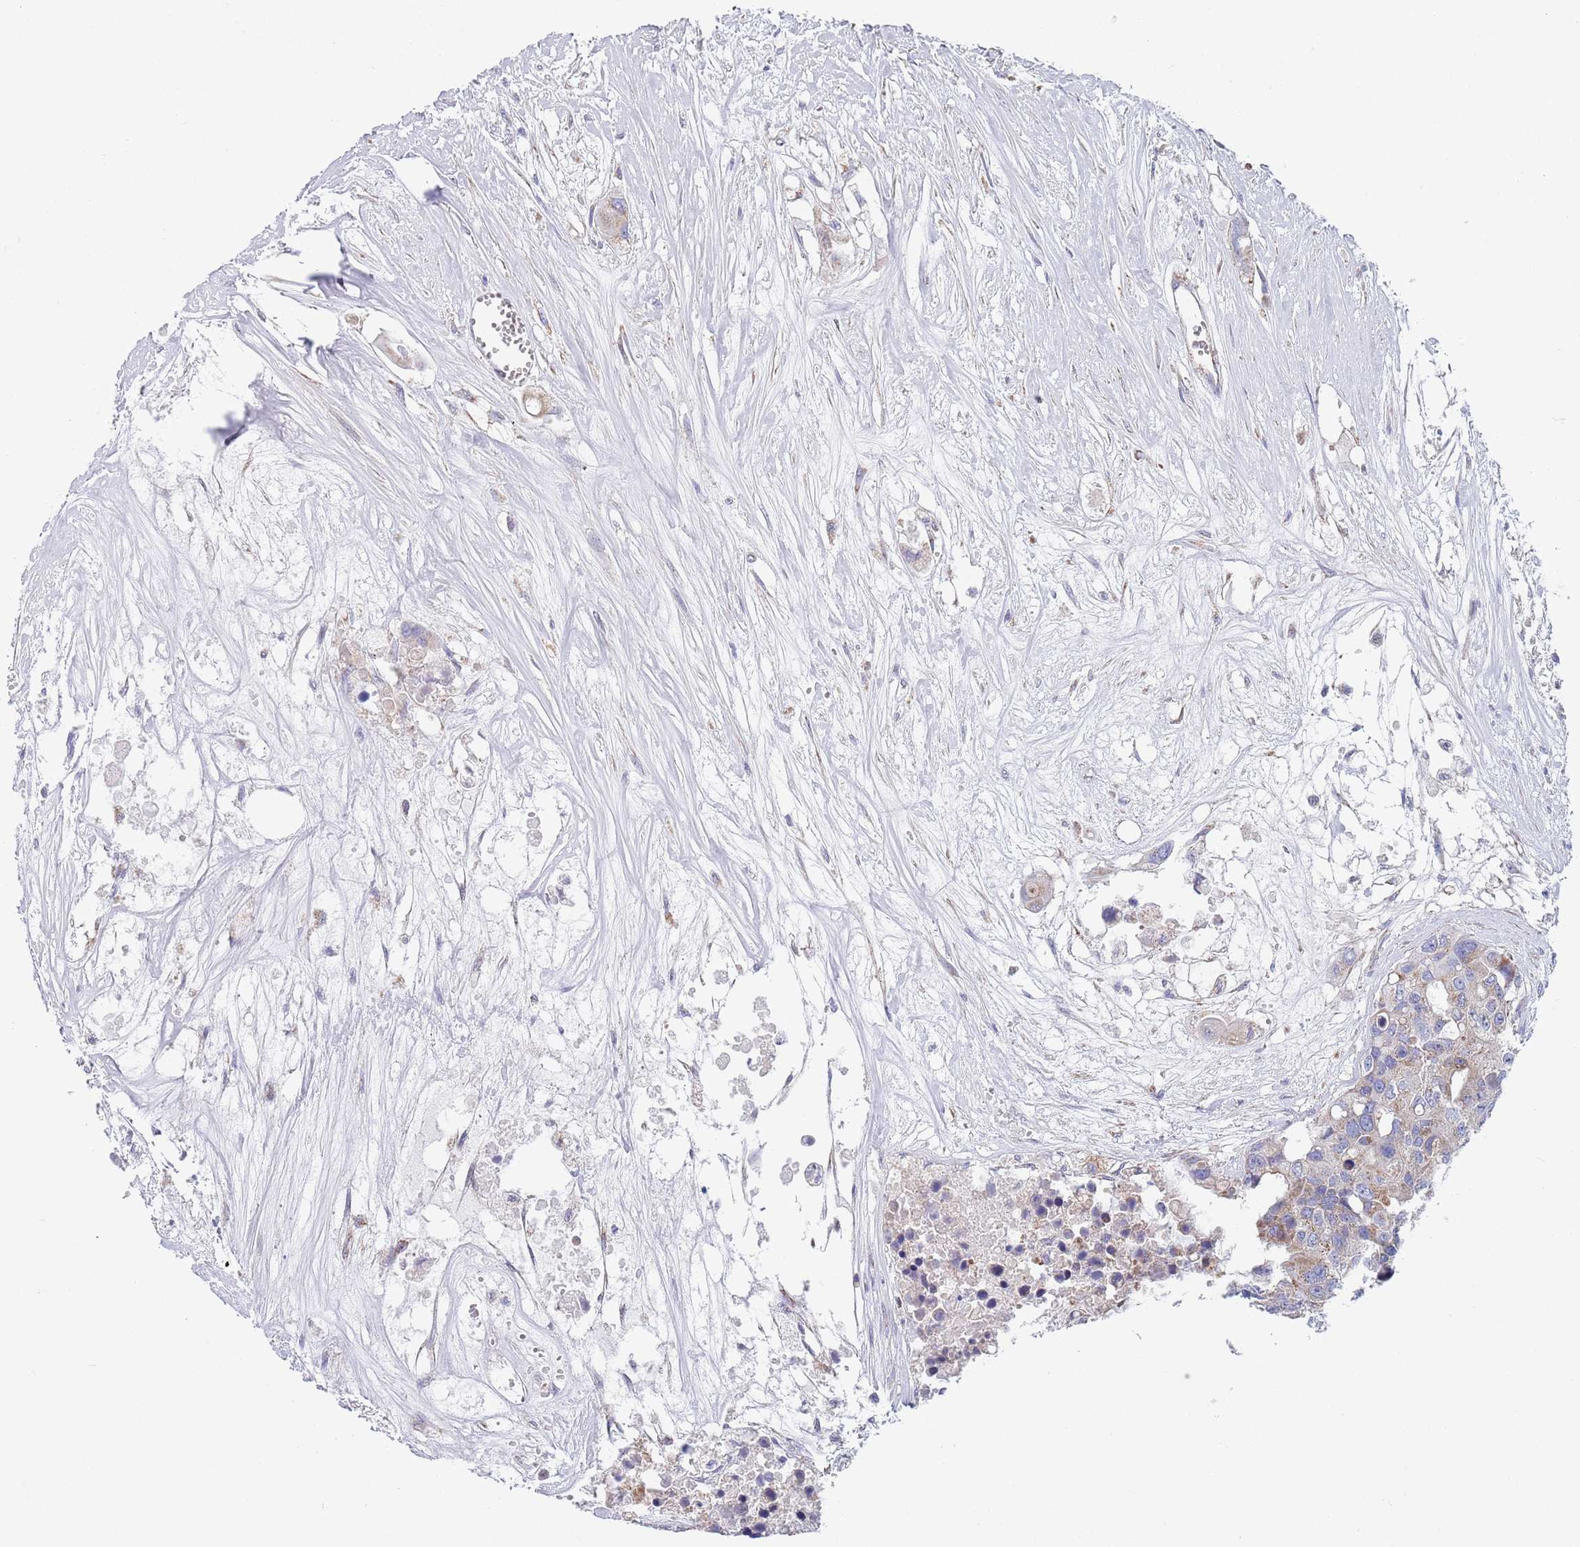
{"staining": {"intensity": "weak", "quantity": "<25%", "location": "cytoplasmic/membranous"}, "tissue": "colorectal cancer", "cell_type": "Tumor cells", "image_type": "cancer", "snomed": [{"axis": "morphology", "description": "Adenocarcinoma, NOS"}, {"axis": "topography", "description": "Colon"}], "caption": "A high-resolution micrograph shows immunohistochemistry staining of colorectal cancer, which shows no significant positivity in tumor cells.", "gene": "PWWP3A", "patient": {"sex": "male", "age": 77}}